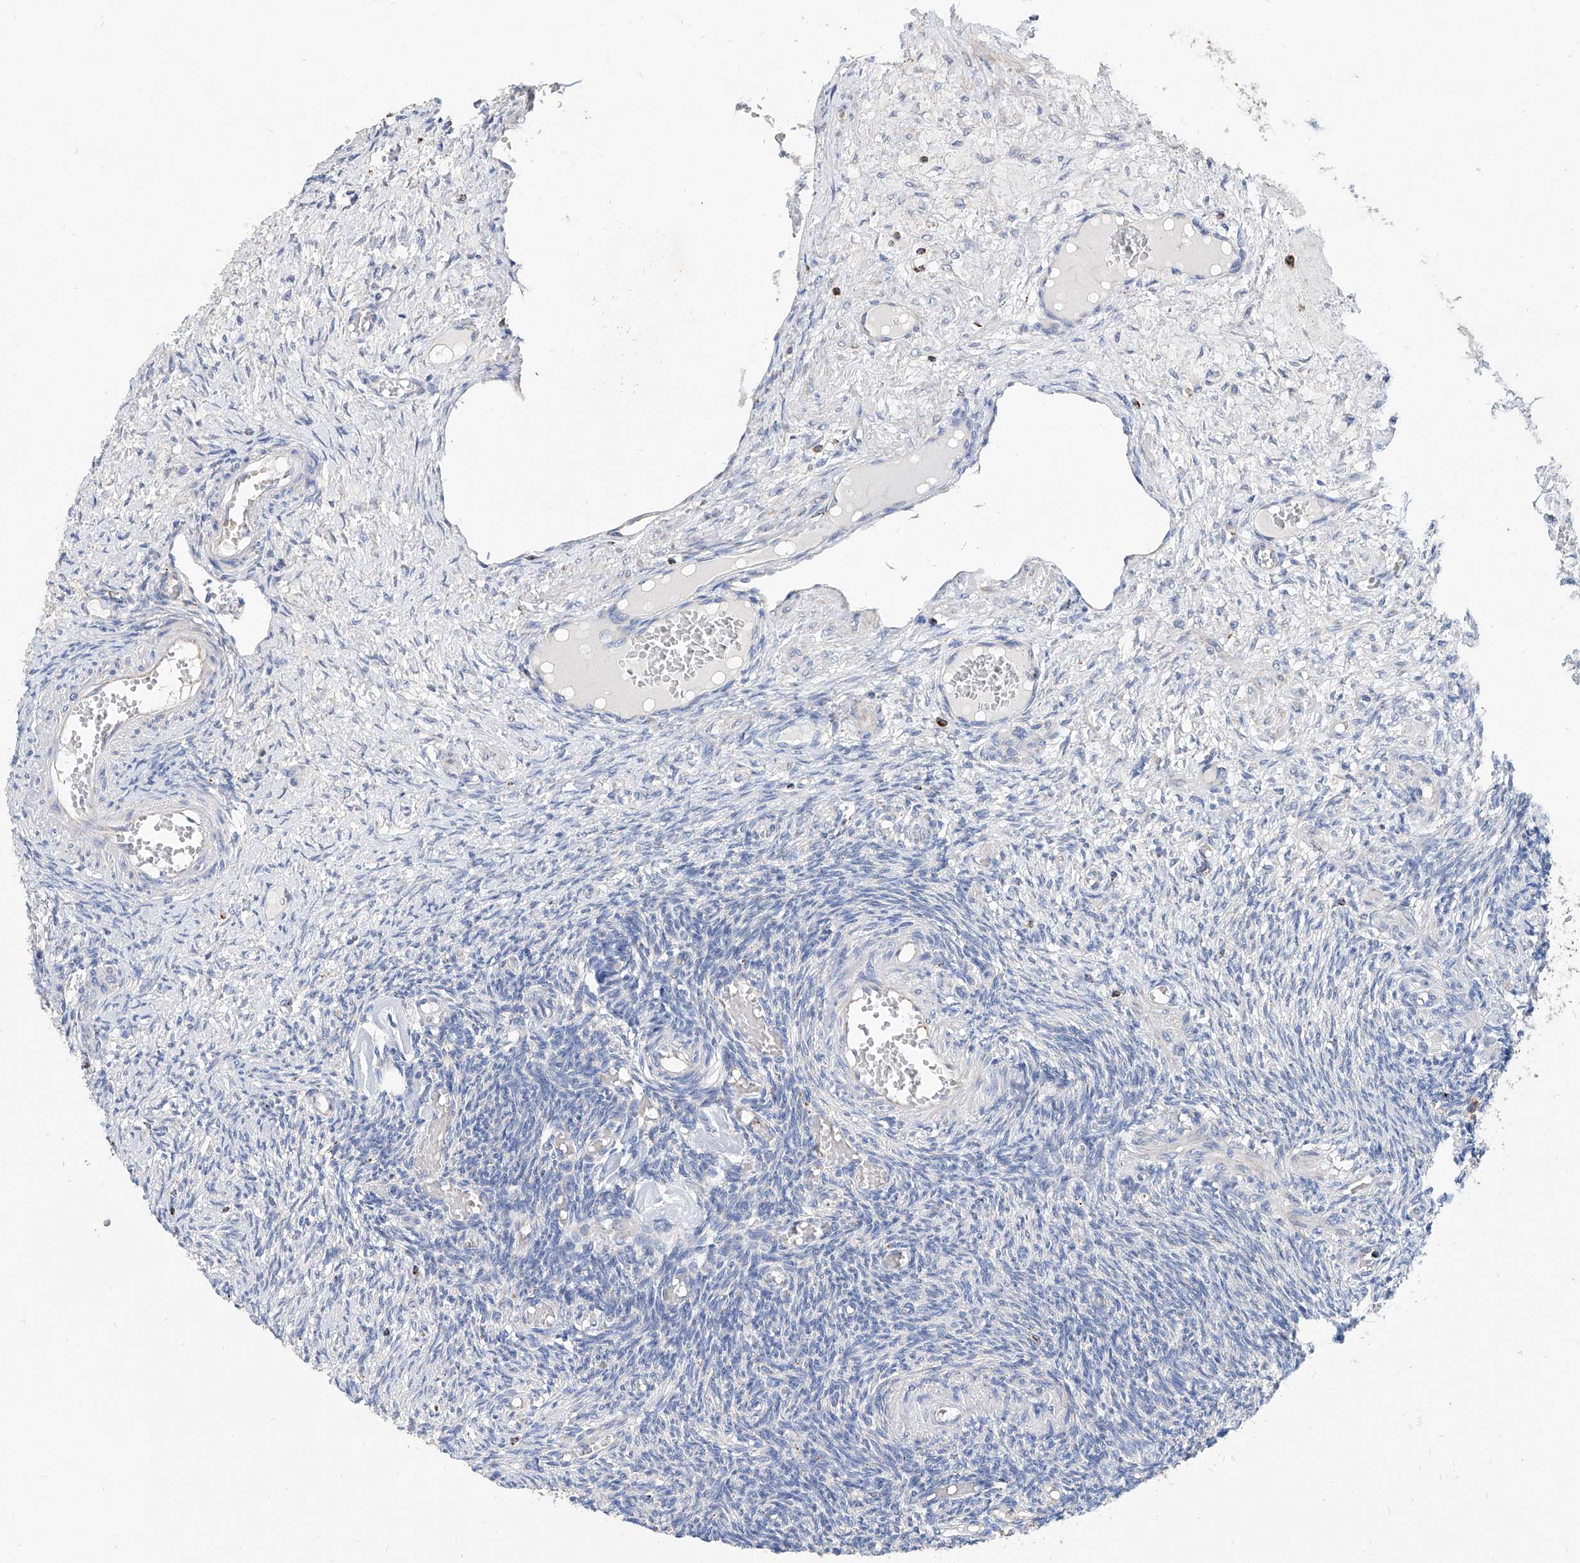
{"staining": {"intensity": "negative", "quantity": "none", "location": "none"}, "tissue": "ovary", "cell_type": "Ovarian stroma cells", "image_type": "normal", "snomed": [{"axis": "morphology", "description": "Normal tissue, NOS"}, {"axis": "topography", "description": "Ovary"}], "caption": "DAB immunohistochemical staining of benign ovary shows no significant staining in ovarian stroma cells.", "gene": "CPNE5", "patient": {"sex": "female", "age": 27}}